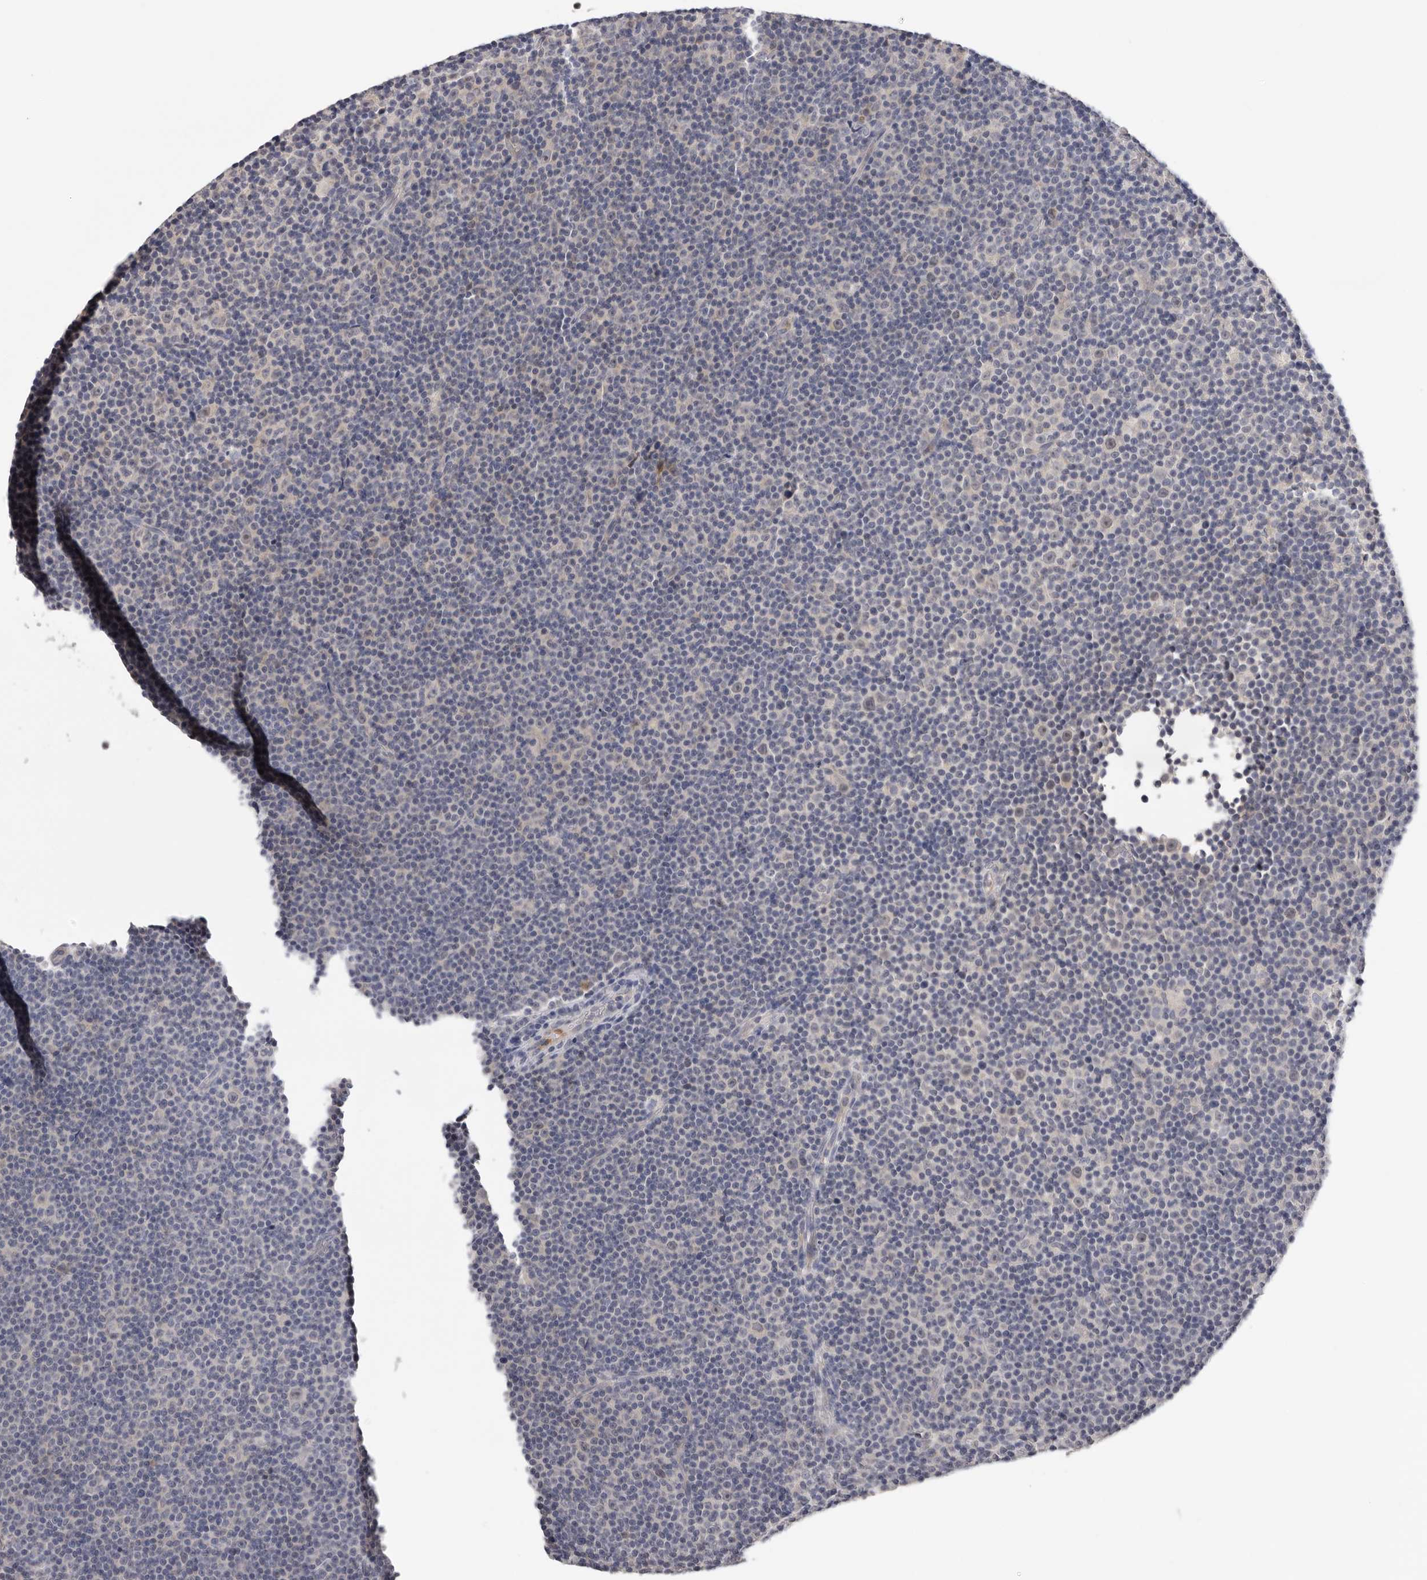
{"staining": {"intensity": "negative", "quantity": "none", "location": "none"}, "tissue": "lymphoma", "cell_type": "Tumor cells", "image_type": "cancer", "snomed": [{"axis": "morphology", "description": "Malignant lymphoma, non-Hodgkin's type, Low grade"}, {"axis": "topography", "description": "Lymph node"}], "caption": "Immunohistochemistry (IHC) of human lymphoma displays no staining in tumor cells.", "gene": "KIF2B", "patient": {"sex": "female", "age": 67}}